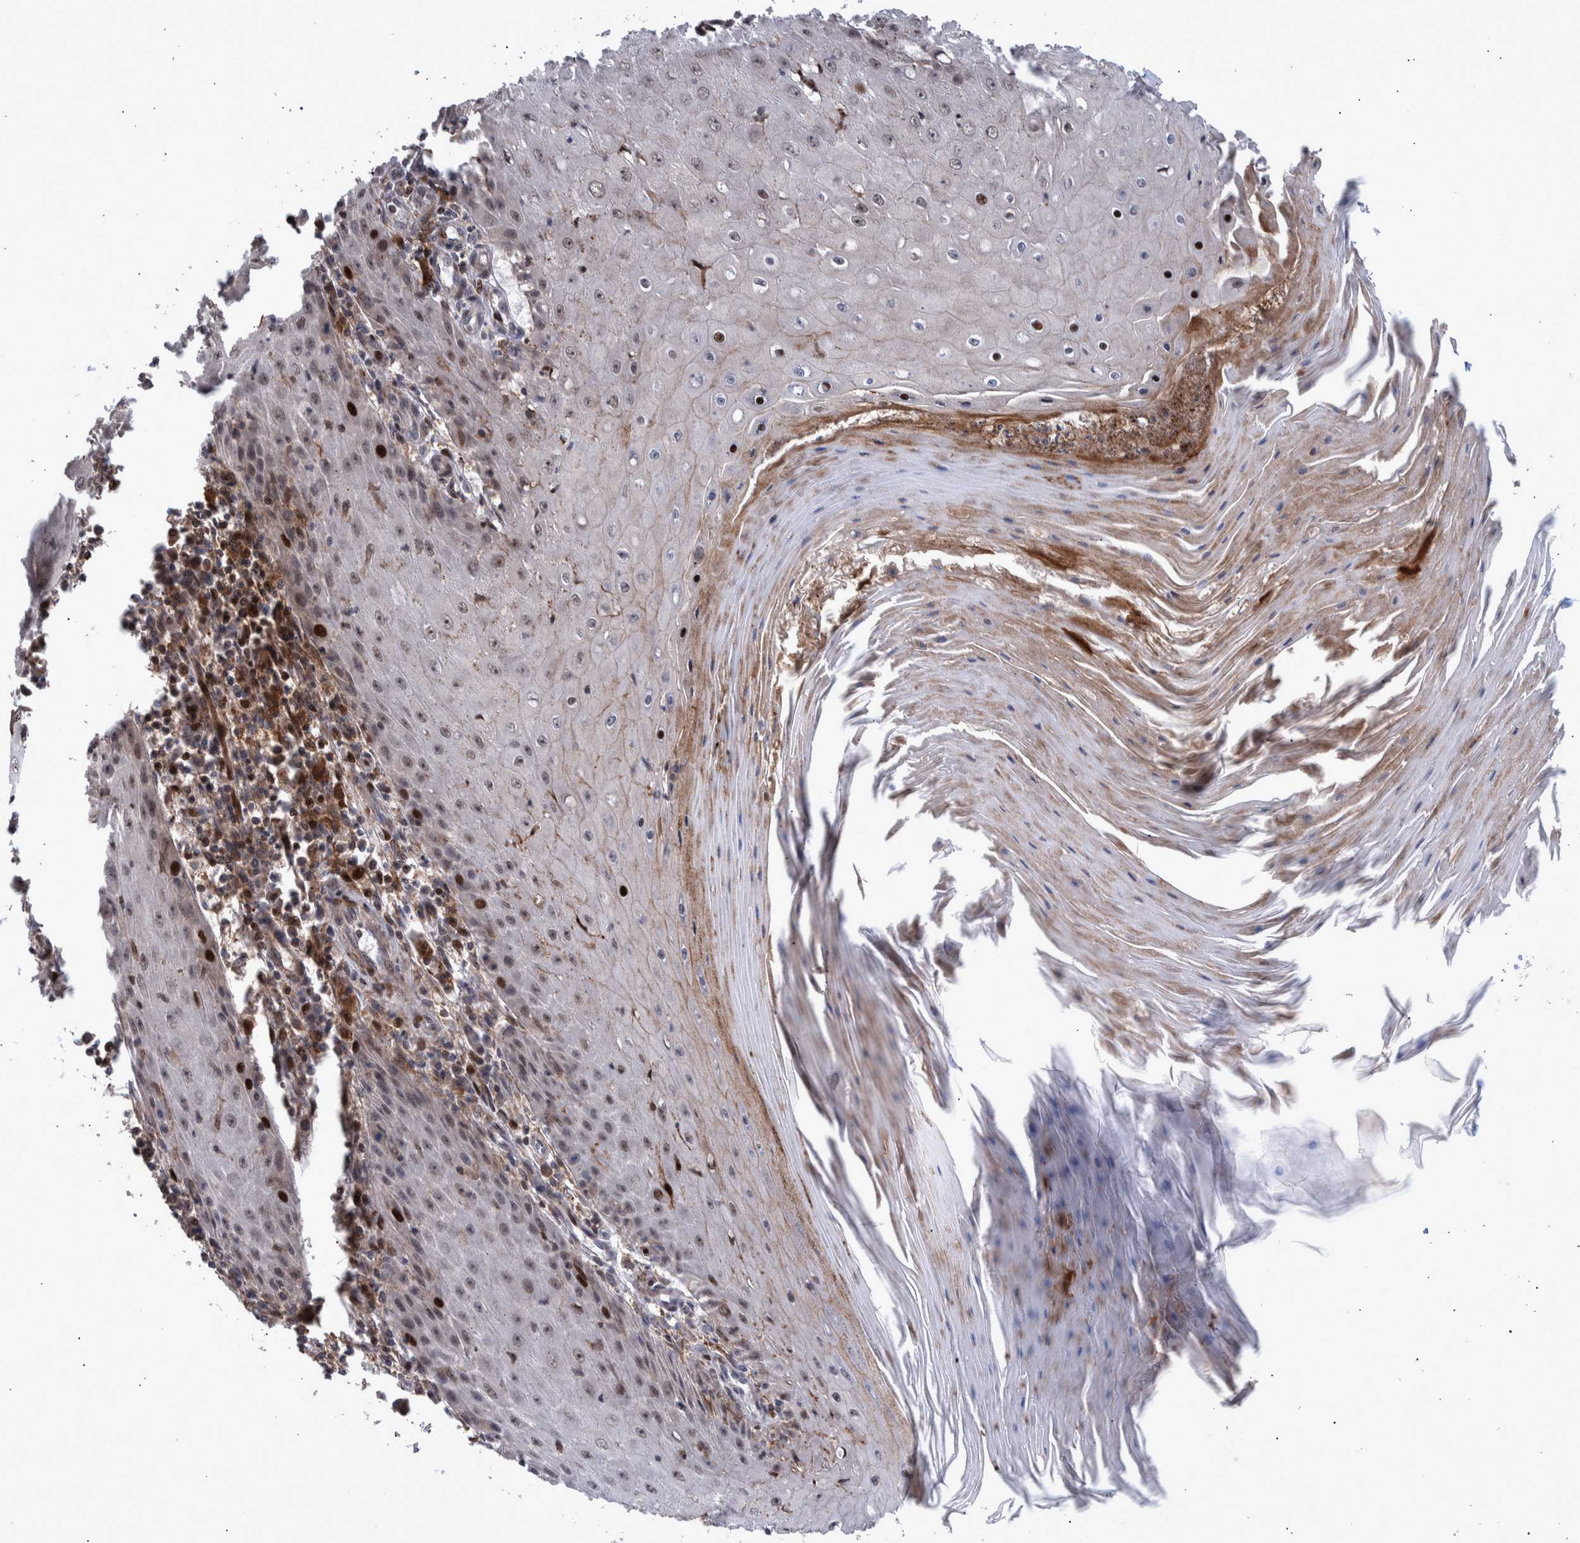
{"staining": {"intensity": "weak", "quantity": "<25%", "location": "cytoplasmic/membranous,nuclear"}, "tissue": "skin cancer", "cell_type": "Tumor cells", "image_type": "cancer", "snomed": [{"axis": "morphology", "description": "Squamous cell carcinoma, NOS"}, {"axis": "topography", "description": "Skin"}], "caption": "Human skin cancer (squamous cell carcinoma) stained for a protein using immunohistochemistry (IHC) shows no expression in tumor cells.", "gene": "SHISA6", "patient": {"sex": "female", "age": 73}}